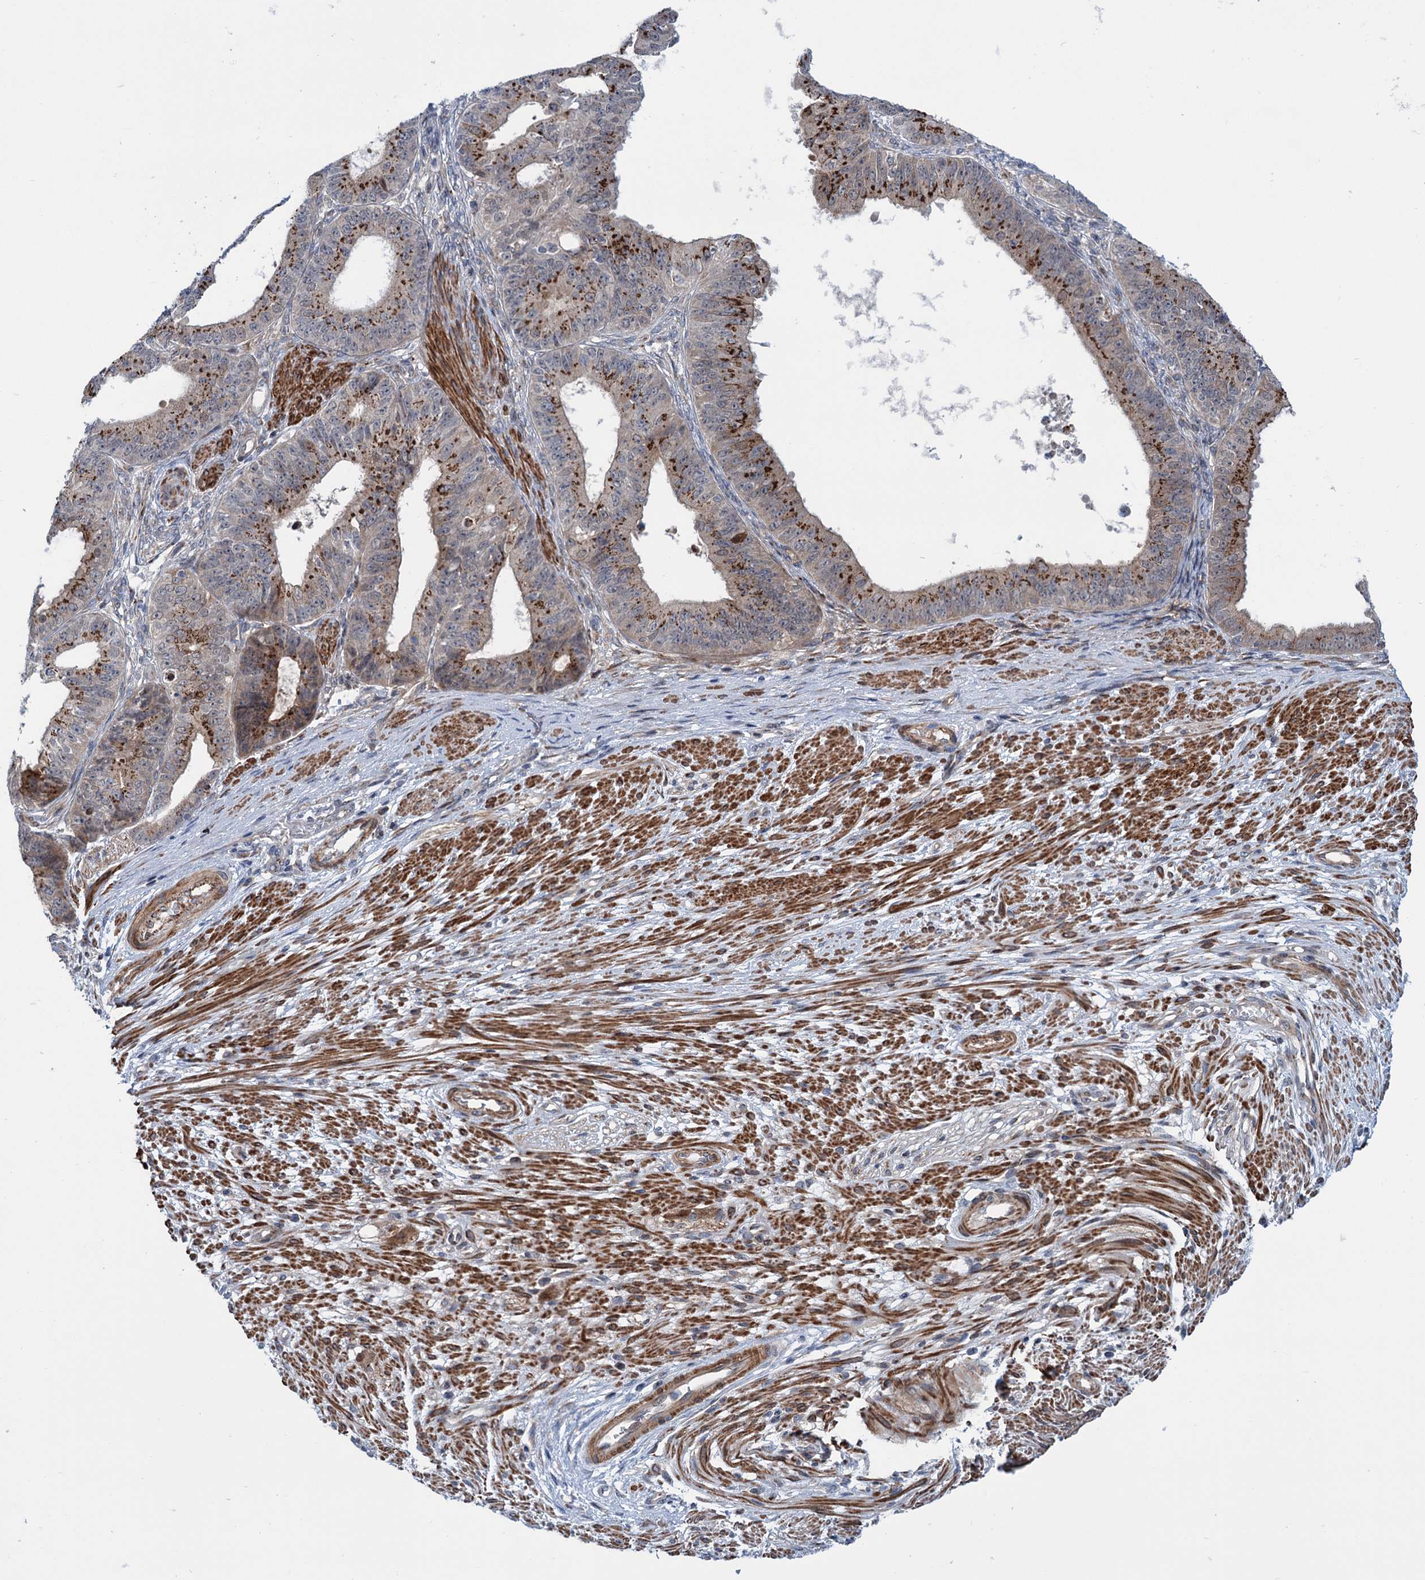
{"staining": {"intensity": "strong", "quantity": ">75%", "location": "cytoplasmic/membranous"}, "tissue": "ovarian cancer", "cell_type": "Tumor cells", "image_type": "cancer", "snomed": [{"axis": "morphology", "description": "Carcinoma, endometroid"}, {"axis": "topography", "description": "Appendix"}, {"axis": "topography", "description": "Ovary"}], "caption": "Tumor cells display high levels of strong cytoplasmic/membranous positivity in approximately >75% of cells in ovarian cancer (endometroid carcinoma).", "gene": "ELP4", "patient": {"sex": "female", "age": 42}}